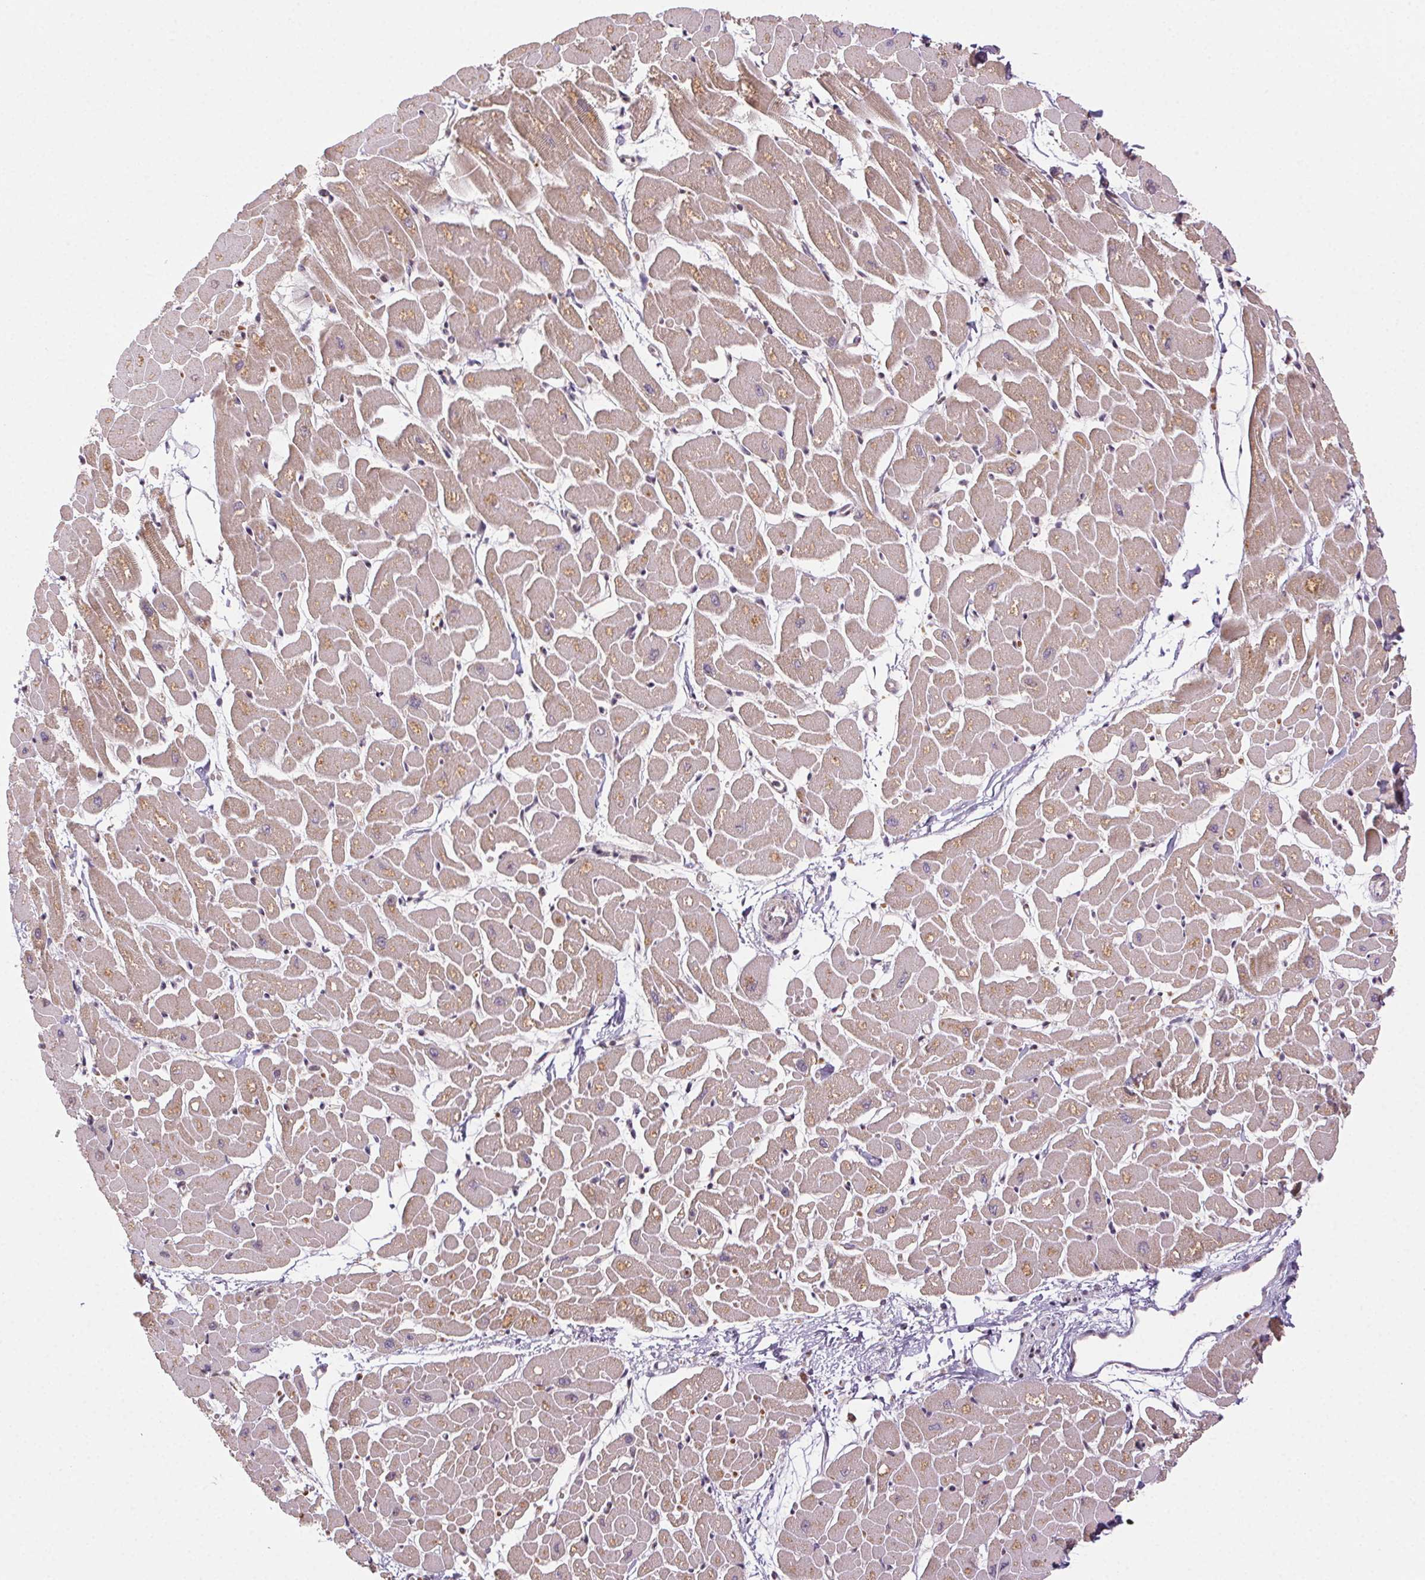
{"staining": {"intensity": "moderate", "quantity": "25%-75%", "location": "cytoplasmic/membranous"}, "tissue": "heart muscle", "cell_type": "Cardiomyocytes", "image_type": "normal", "snomed": [{"axis": "morphology", "description": "Normal tissue, NOS"}, {"axis": "topography", "description": "Heart"}], "caption": "IHC image of unremarkable heart muscle: heart muscle stained using immunohistochemistry (IHC) reveals medium levels of moderate protein expression localized specifically in the cytoplasmic/membranous of cardiomyocytes, appearing as a cytoplasmic/membranous brown color.", "gene": "TREML4", "patient": {"sex": "male", "age": 57}}